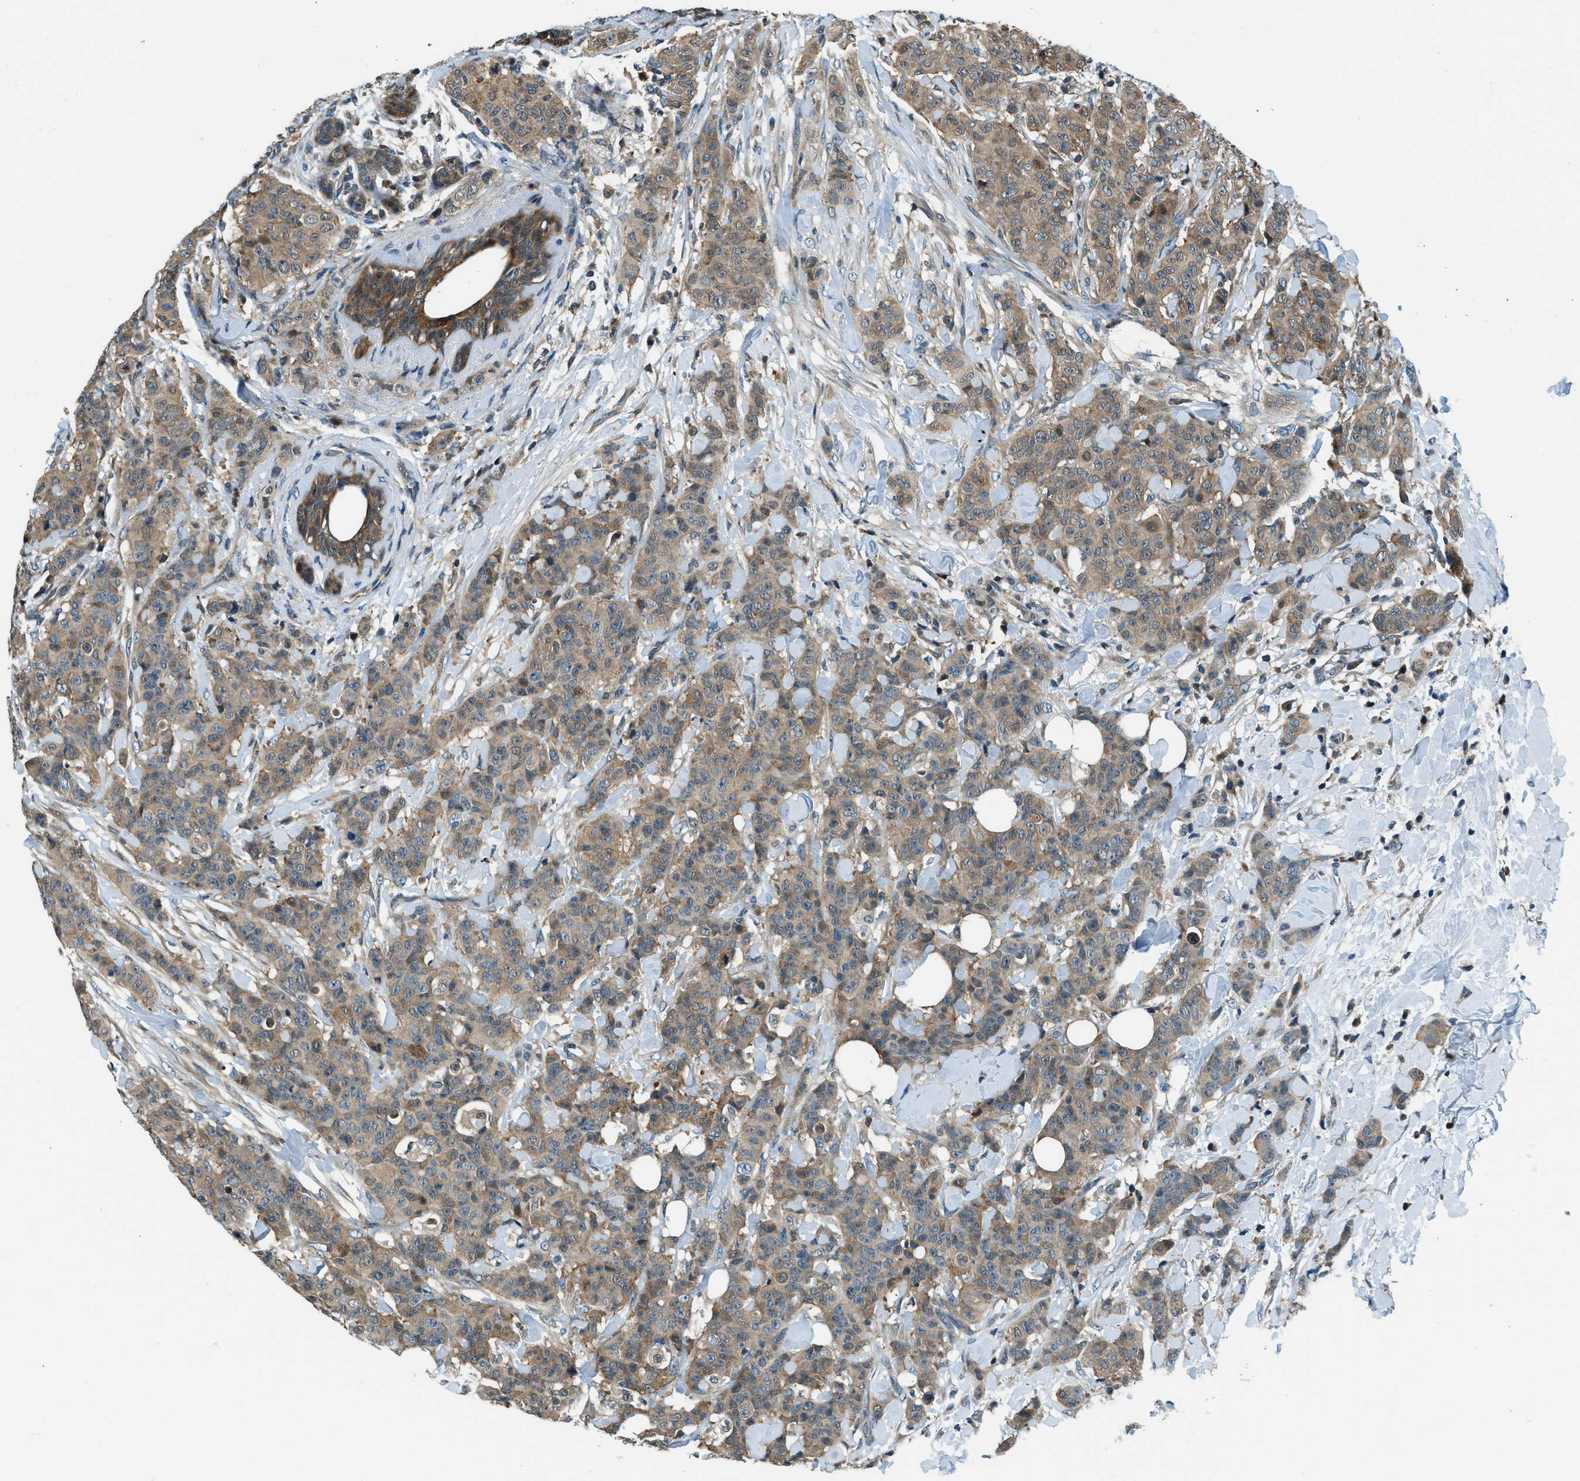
{"staining": {"intensity": "moderate", "quantity": ">75%", "location": "cytoplasmic/membranous"}, "tissue": "breast cancer", "cell_type": "Tumor cells", "image_type": "cancer", "snomed": [{"axis": "morphology", "description": "Normal tissue, NOS"}, {"axis": "morphology", "description": "Duct carcinoma"}, {"axis": "topography", "description": "Breast"}], "caption": "Human breast cancer (invasive ductal carcinoma) stained for a protein (brown) reveals moderate cytoplasmic/membranous positive staining in about >75% of tumor cells.", "gene": "HEBP2", "patient": {"sex": "female", "age": 40}}